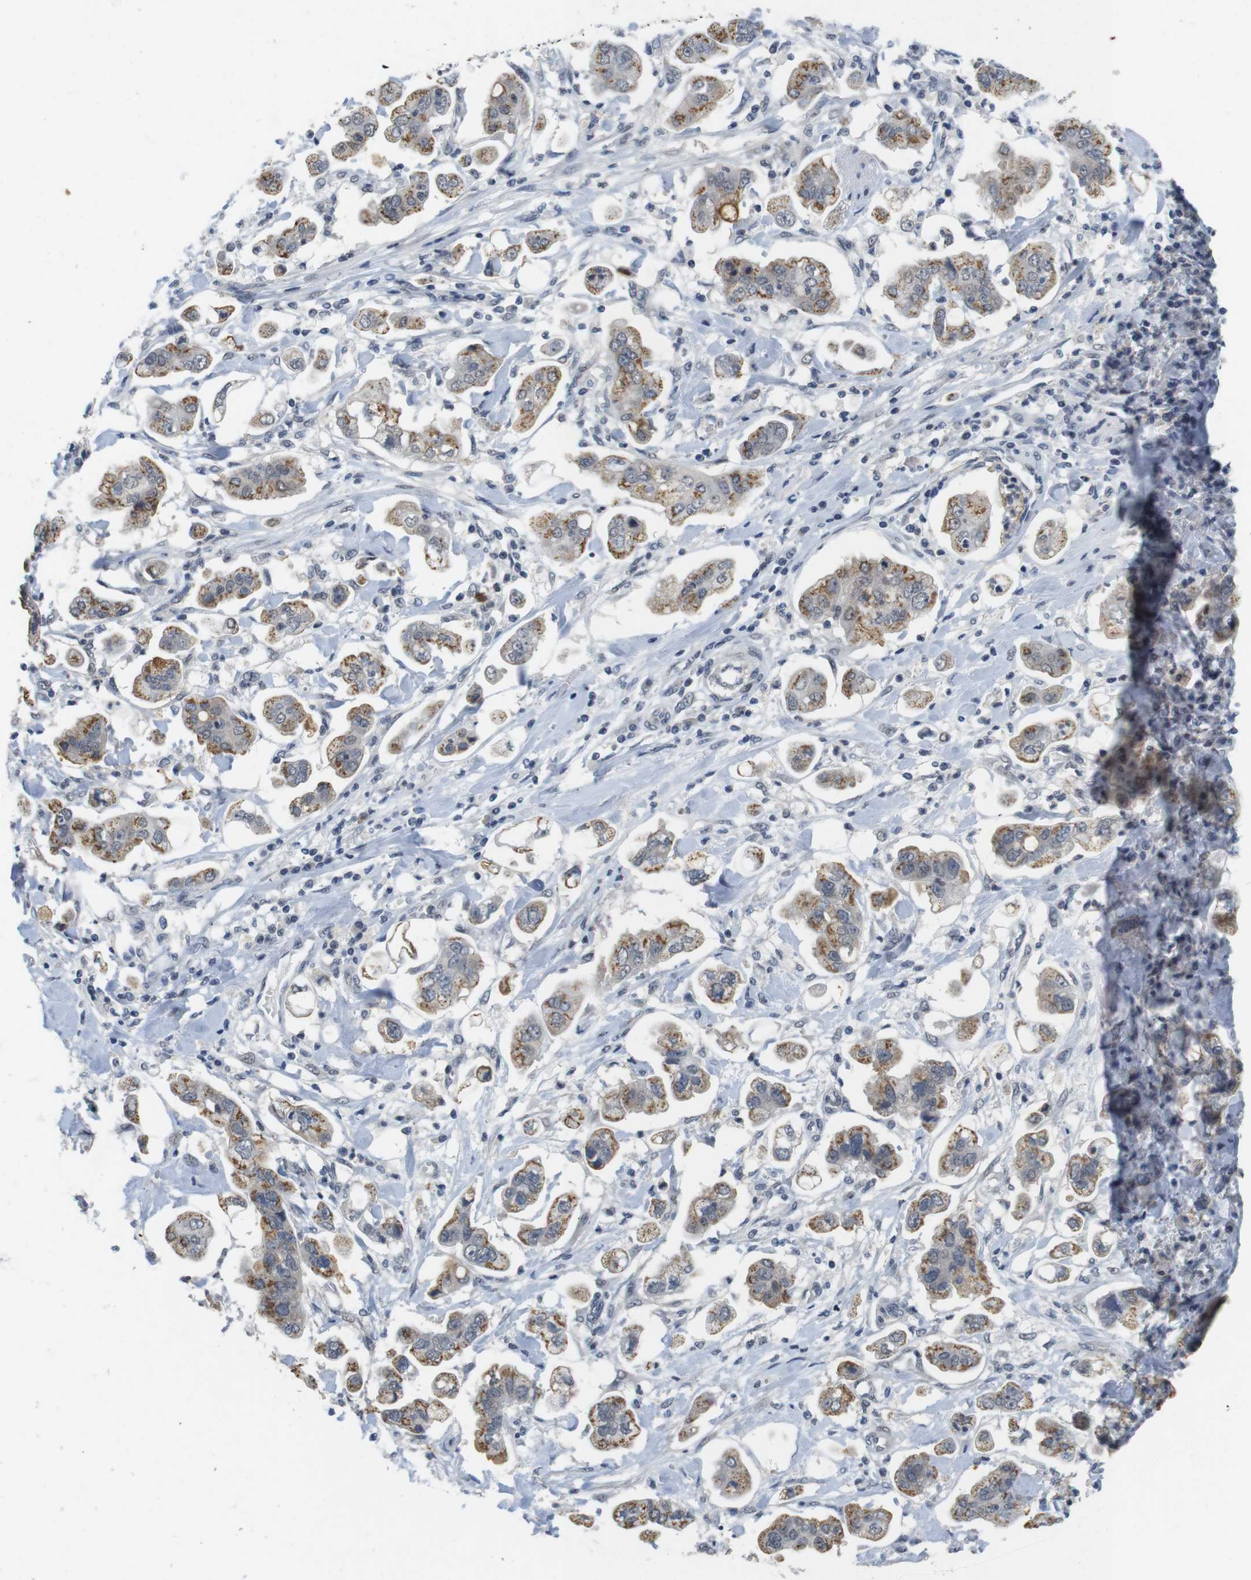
{"staining": {"intensity": "moderate", "quantity": ">75%", "location": "cytoplasmic/membranous"}, "tissue": "stomach cancer", "cell_type": "Tumor cells", "image_type": "cancer", "snomed": [{"axis": "morphology", "description": "Adenocarcinoma, NOS"}, {"axis": "topography", "description": "Stomach"}], "caption": "Protein staining exhibits moderate cytoplasmic/membranous expression in approximately >75% of tumor cells in stomach cancer. (brown staining indicates protein expression, while blue staining denotes nuclei).", "gene": "SKP2", "patient": {"sex": "male", "age": 62}}